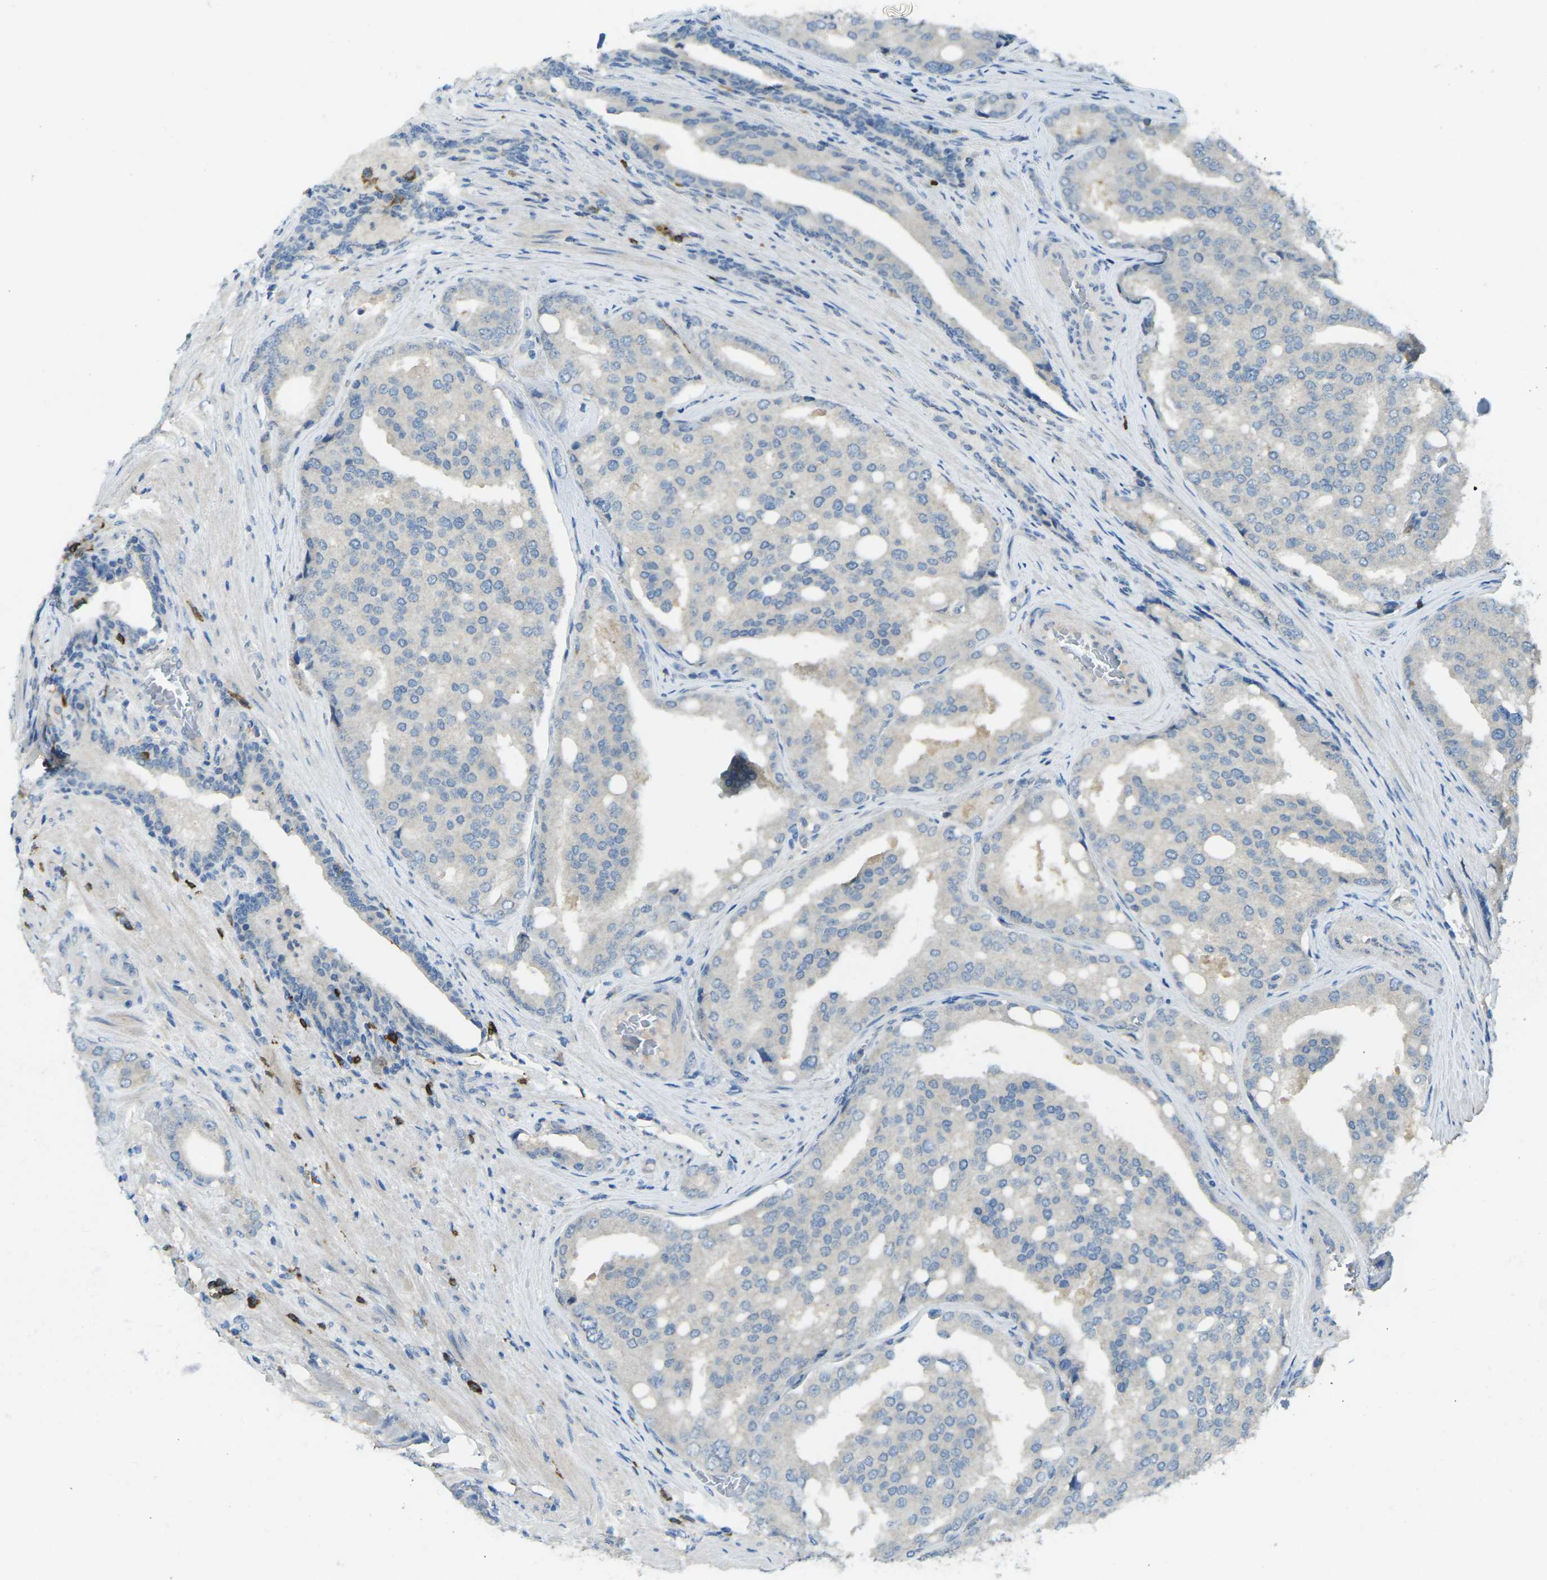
{"staining": {"intensity": "negative", "quantity": "none", "location": "none"}, "tissue": "prostate cancer", "cell_type": "Tumor cells", "image_type": "cancer", "snomed": [{"axis": "morphology", "description": "Adenocarcinoma, High grade"}, {"axis": "topography", "description": "Prostate"}], "caption": "Prostate high-grade adenocarcinoma stained for a protein using immunohistochemistry (IHC) shows no staining tumor cells.", "gene": "CD19", "patient": {"sex": "male", "age": 50}}